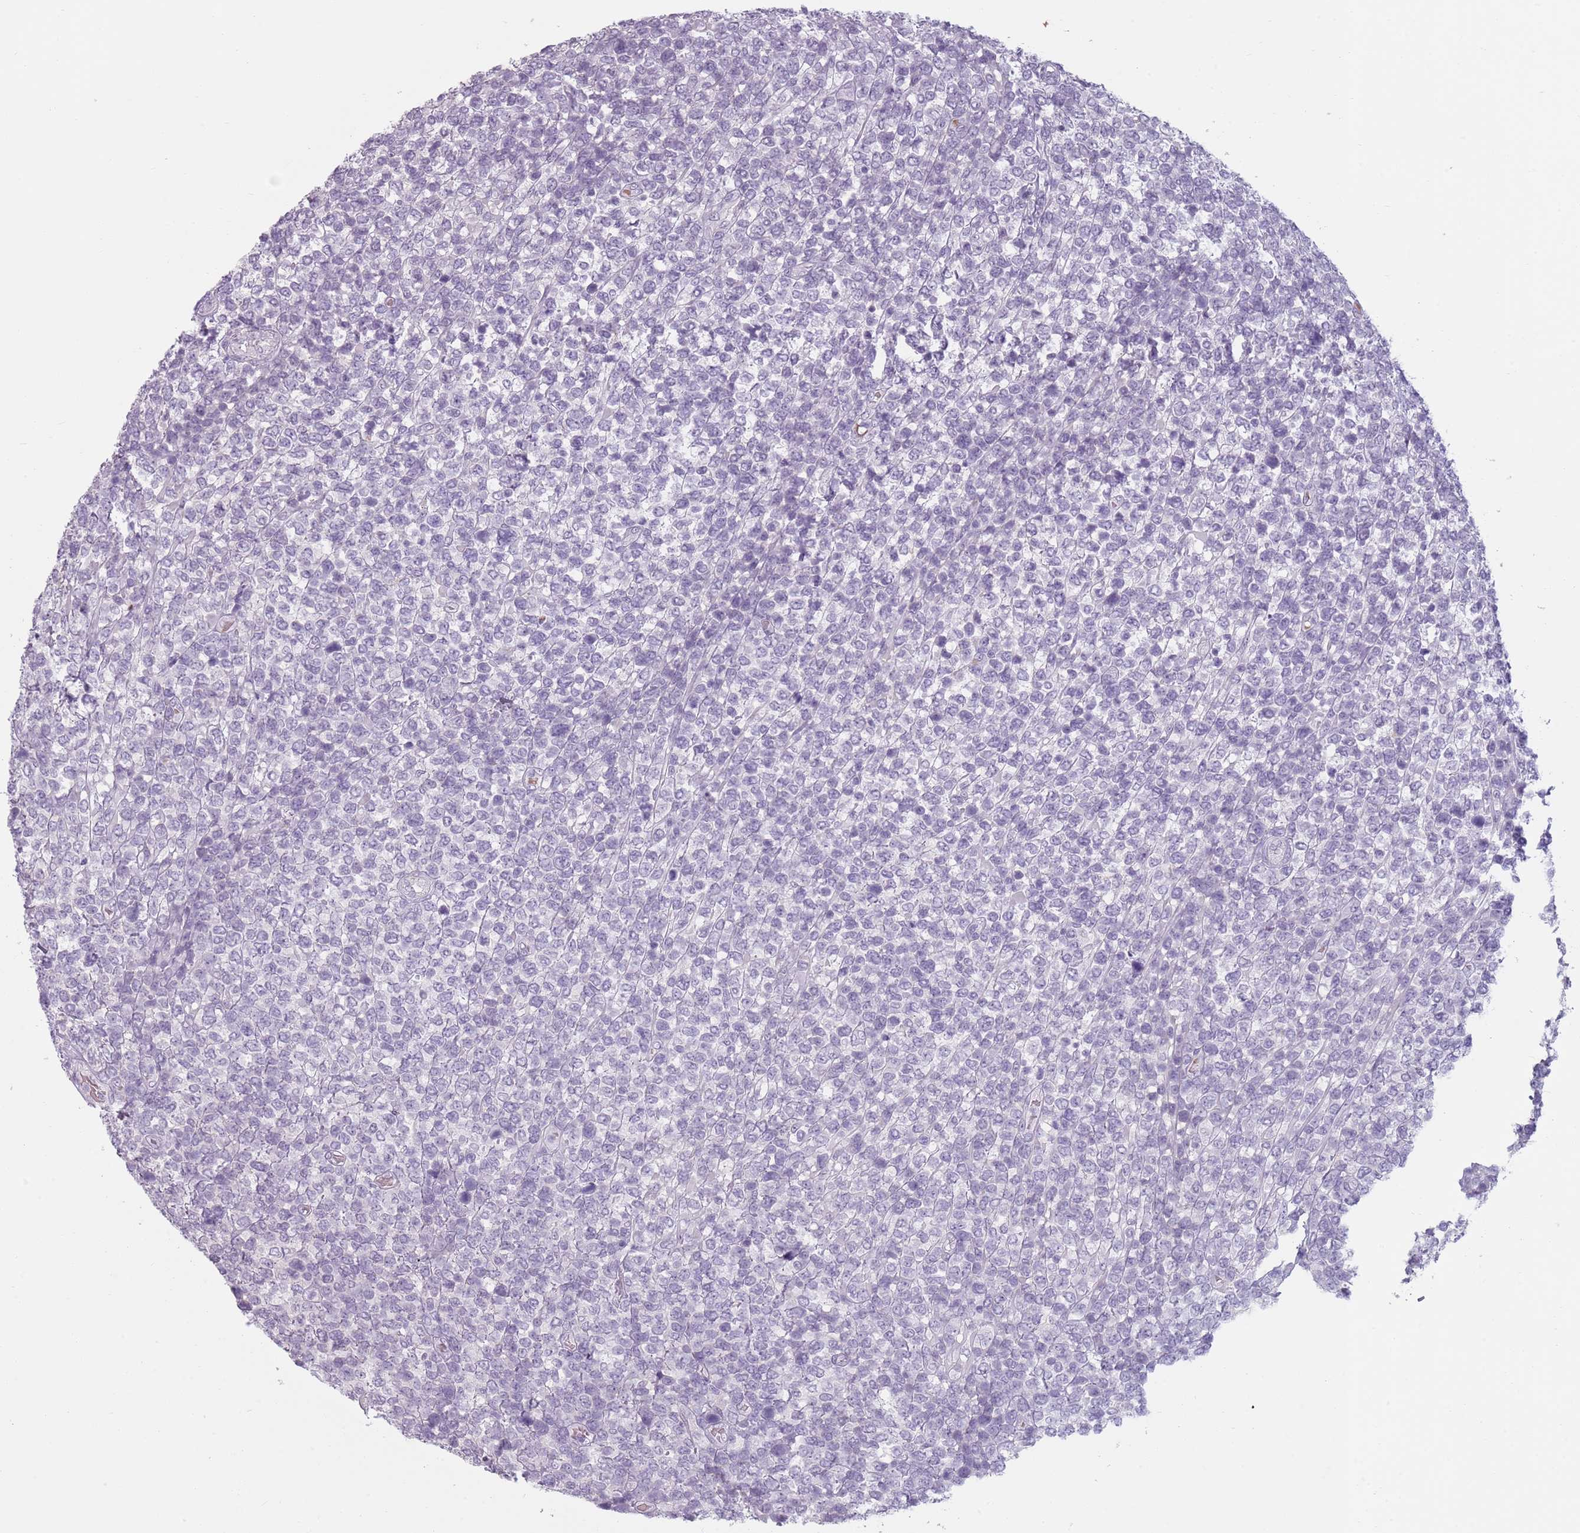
{"staining": {"intensity": "negative", "quantity": "none", "location": "none"}, "tissue": "lymphoma", "cell_type": "Tumor cells", "image_type": "cancer", "snomed": [{"axis": "morphology", "description": "Malignant lymphoma, non-Hodgkin's type, High grade"}, {"axis": "topography", "description": "Soft tissue"}], "caption": "The micrograph displays no significant staining in tumor cells of lymphoma.", "gene": "PIEZO1", "patient": {"sex": "female", "age": 56}}